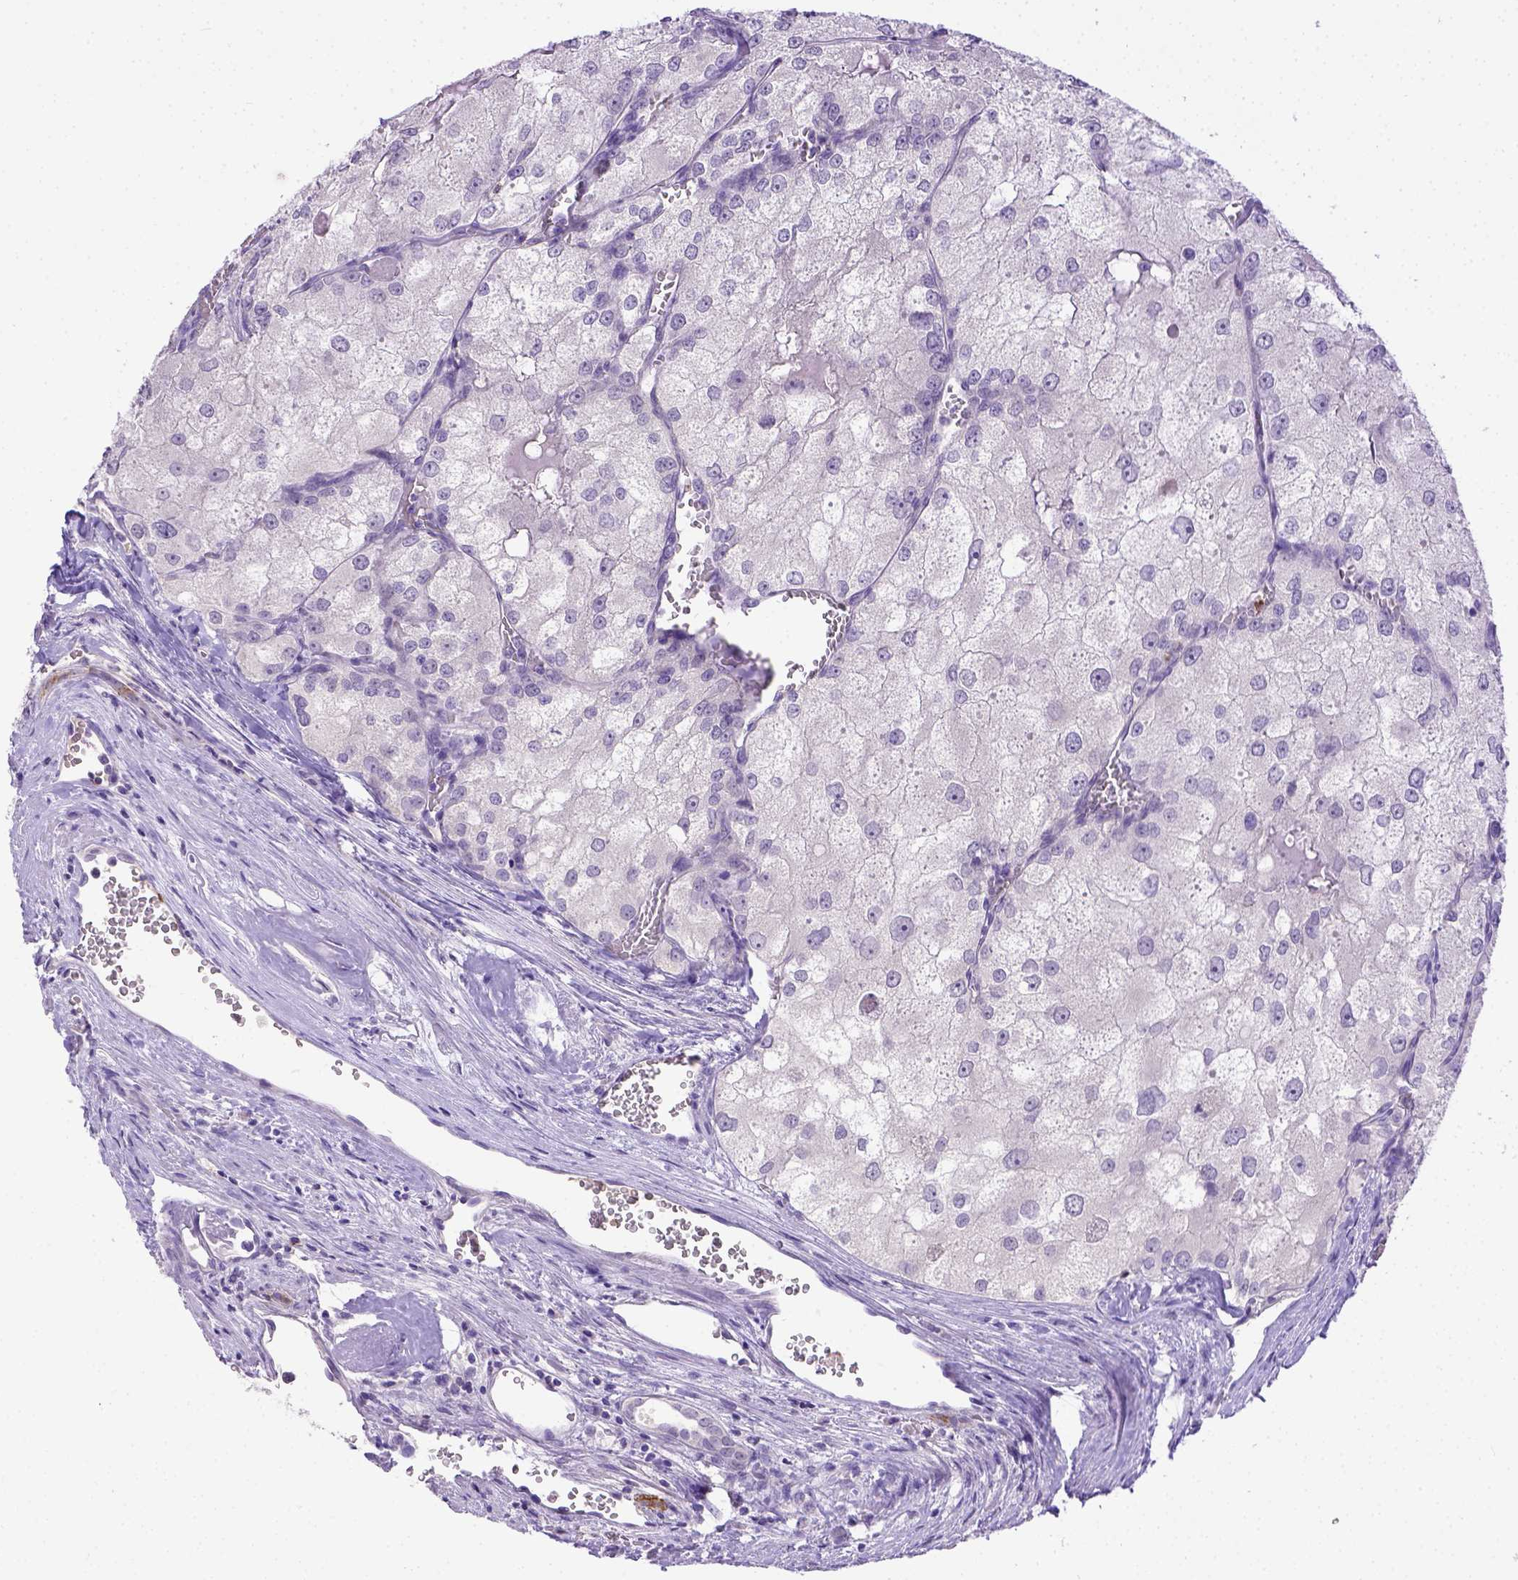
{"staining": {"intensity": "negative", "quantity": "none", "location": "none"}, "tissue": "renal cancer", "cell_type": "Tumor cells", "image_type": "cancer", "snomed": [{"axis": "morphology", "description": "Adenocarcinoma, NOS"}, {"axis": "topography", "description": "Kidney"}], "caption": "Renal cancer (adenocarcinoma) was stained to show a protein in brown. There is no significant expression in tumor cells.", "gene": "B3GAT1", "patient": {"sex": "female", "age": 70}}